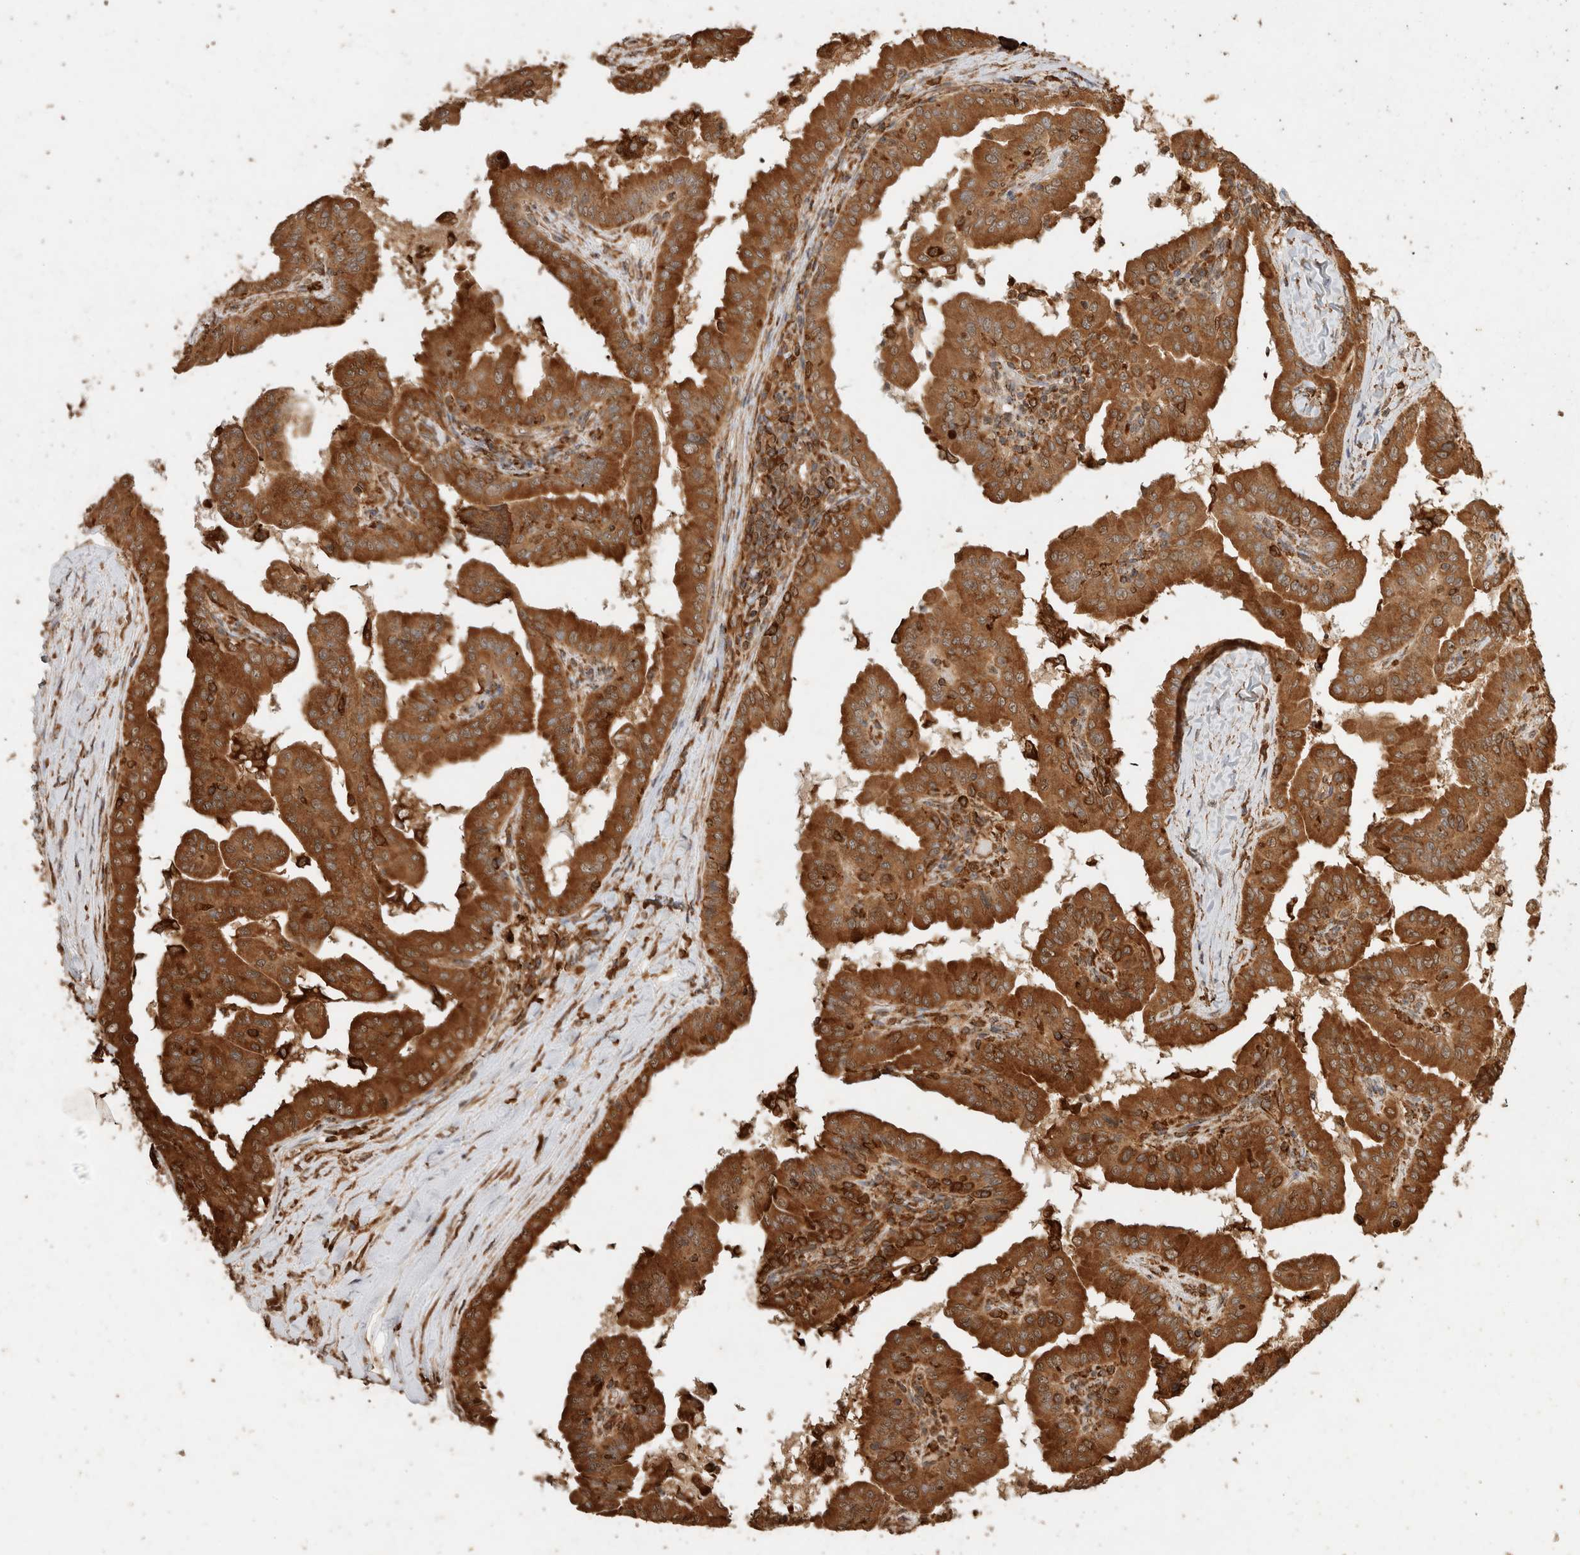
{"staining": {"intensity": "moderate", "quantity": ">75%", "location": "cytoplasmic/membranous"}, "tissue": "thyroid cancer", "cell_type": "Tumor cells", "image_type": "cancer", "snomed": [{"axis": "morphology", "description": "Papillary adenocarcinoma, NOS"}, {"axis": "topography", "description": "Thyroid gland"}], "caption": "Thyroid cancer stained with DAB (3,3'-diaminobenzidine) immunohistochemistry displays medium levels of moderate cytoplasmic/membranous staining in about >75% of tumor cells.", "gene": "ERAP1", "patient": {"sex": "male", "age": 33}}